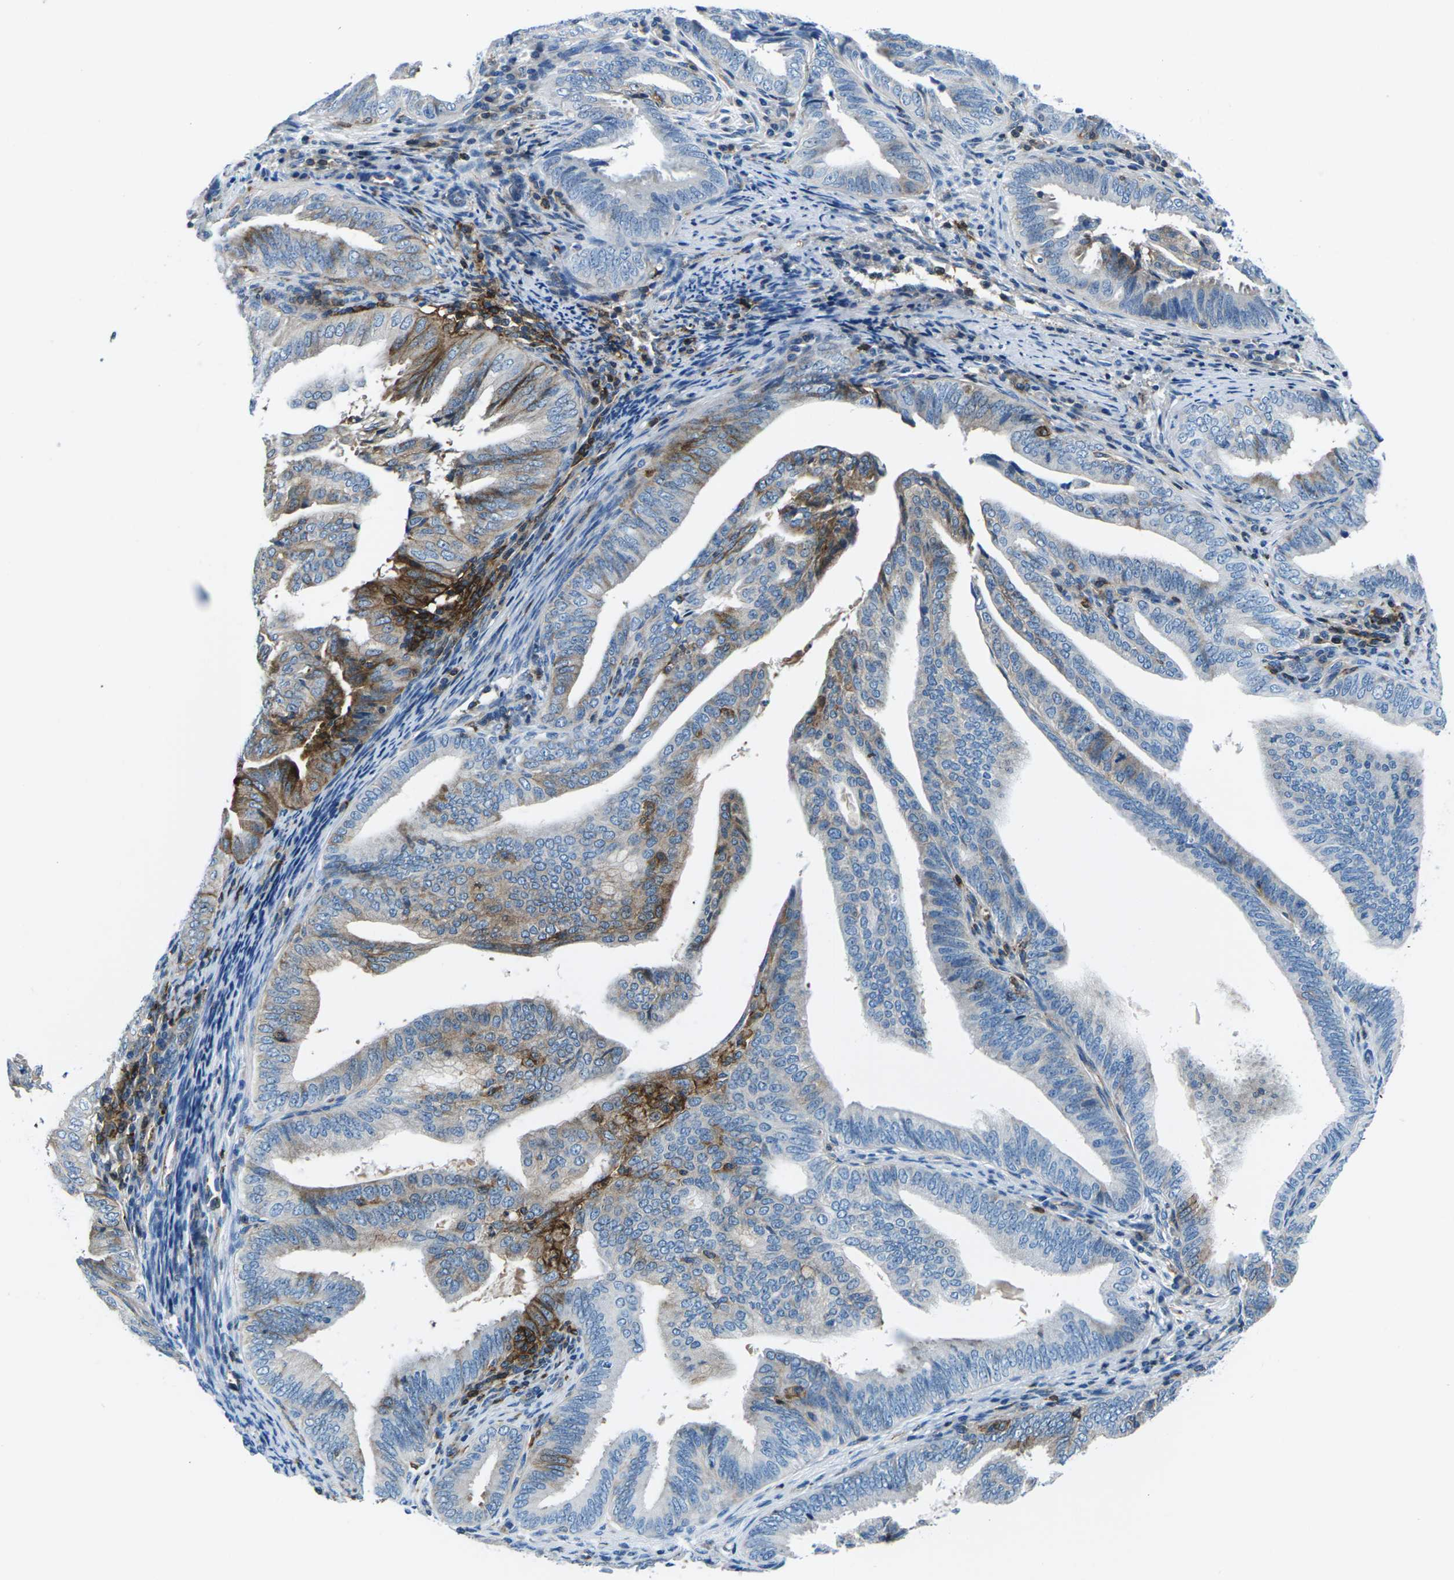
{"staining": {"intensity": "strong", "quantity": "<25%", "location": "cytoplasmic/membranous"}, "tissue": "endometrial cancer", "cell_type": "Tumor cells", "image_type": "cancer", "snomed": [{"axis": "morphology", "description": "Adenocarcinoma, NOS"}, {"axis": "topography", "description": "Endometrium"}], "caption": "Immunohistochemistry (IHC) staining of endometrial cancer (adenocarcinoma), which demonstrates medium levels of strong cytoplasmic/membranous positivity in about <25% of tumor cells indicating strong cytoplasmic/membranous protein expression. The staining was performed using DAB (3,3'-diaminobenzidine) (brown) for protein detection and nuclei were counterstained in hematoxylin (blue).", "gene": "SOCS4", "patient": {"sex": "female", "age": 58}}